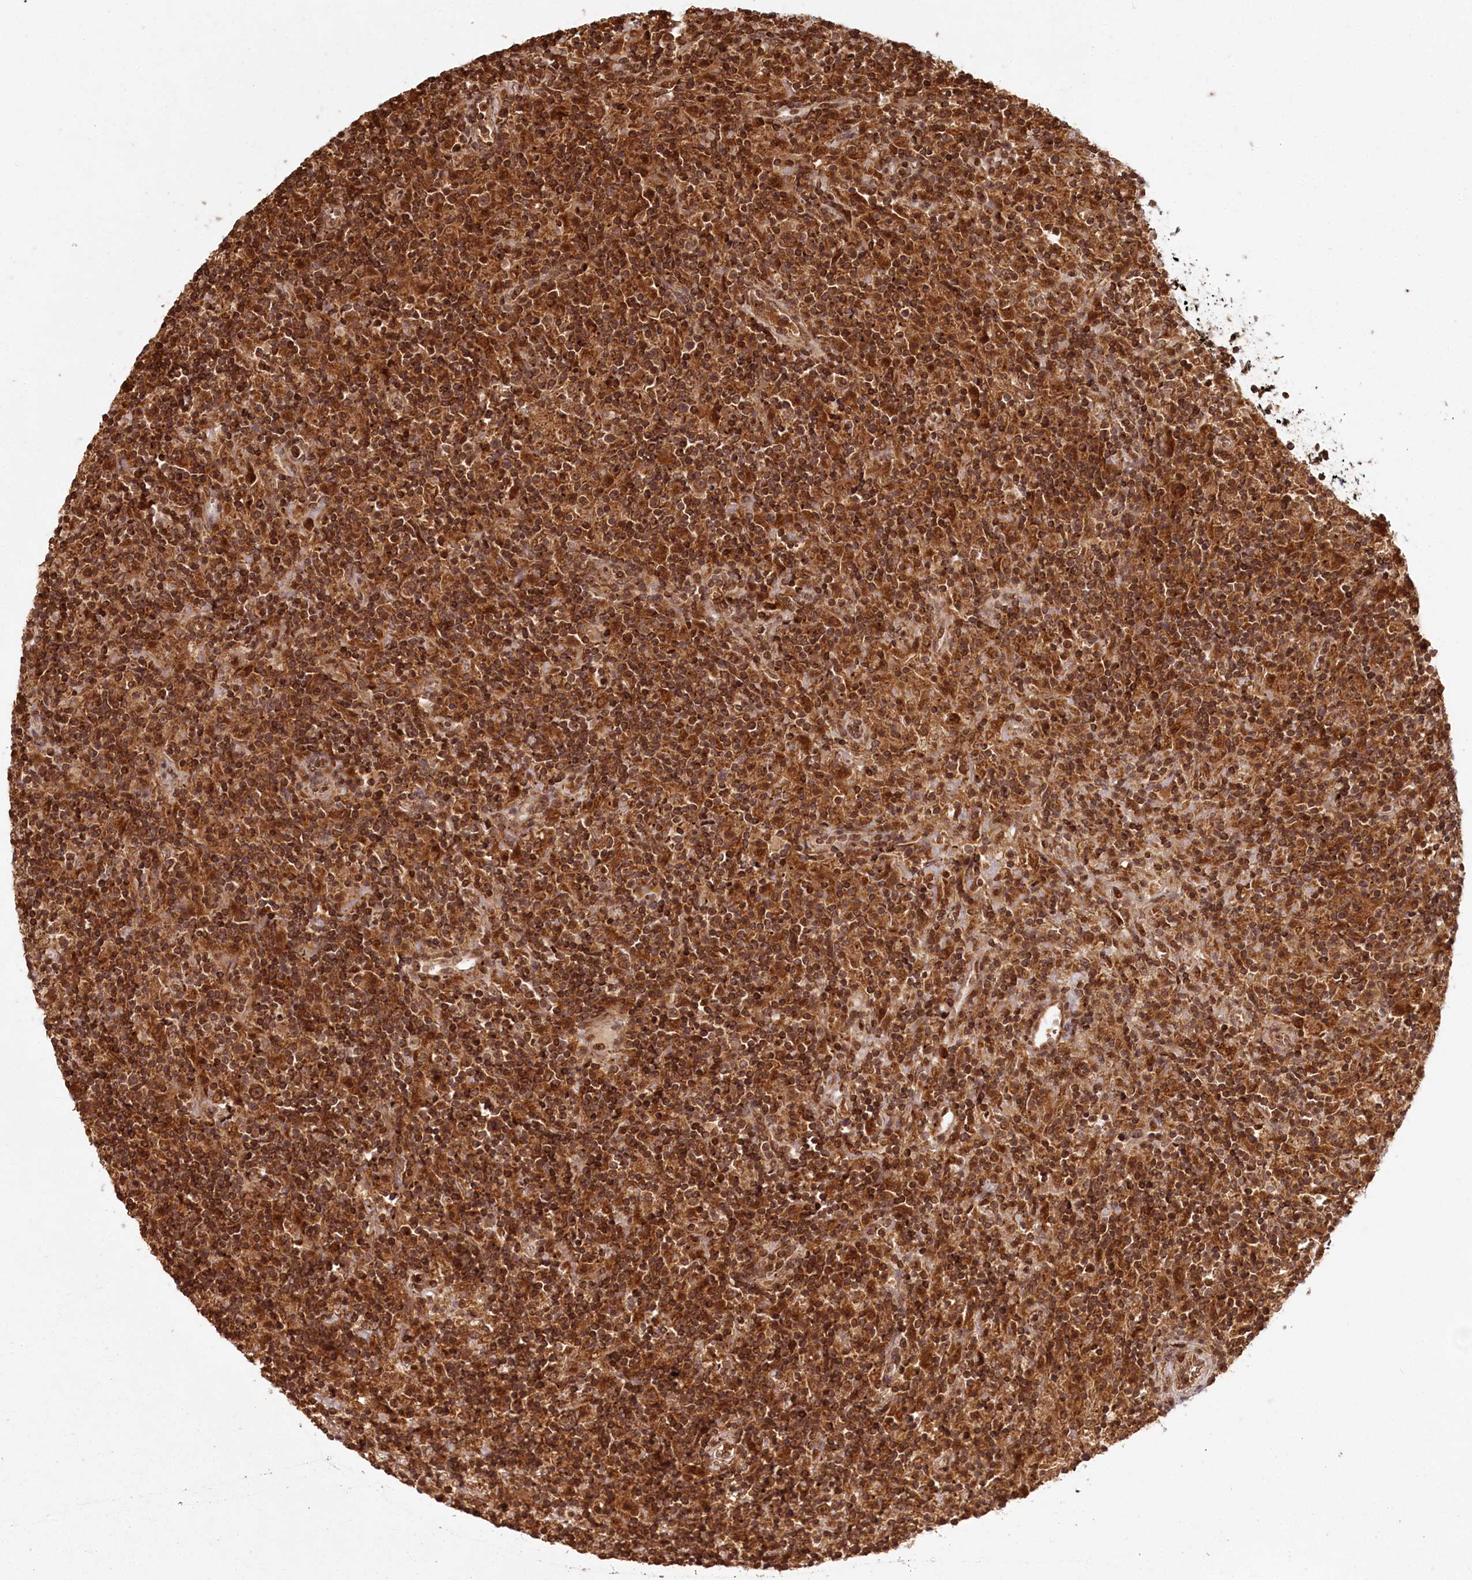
{"staining": {"intensity": "moderate", "quantity": ">75%", "location": "cytoplasmic/membranous"}, "tissue": "lymphoma", "cell_type": "Tumor cells", "image_type": "cancer", "snomed": [{"axis": "morphology", "description": "Hodgkin's disease, NOS"}, {"axis": "topography", "description": "Lymph node"}], "caption": "Immunohistochemistry of lymphoma displays medium levels of moderate cytoplasmic/membranous expression in about >75% of tumor cells.", "gene": "MICU1", "patient": {"sex": "male", "age": 70}}